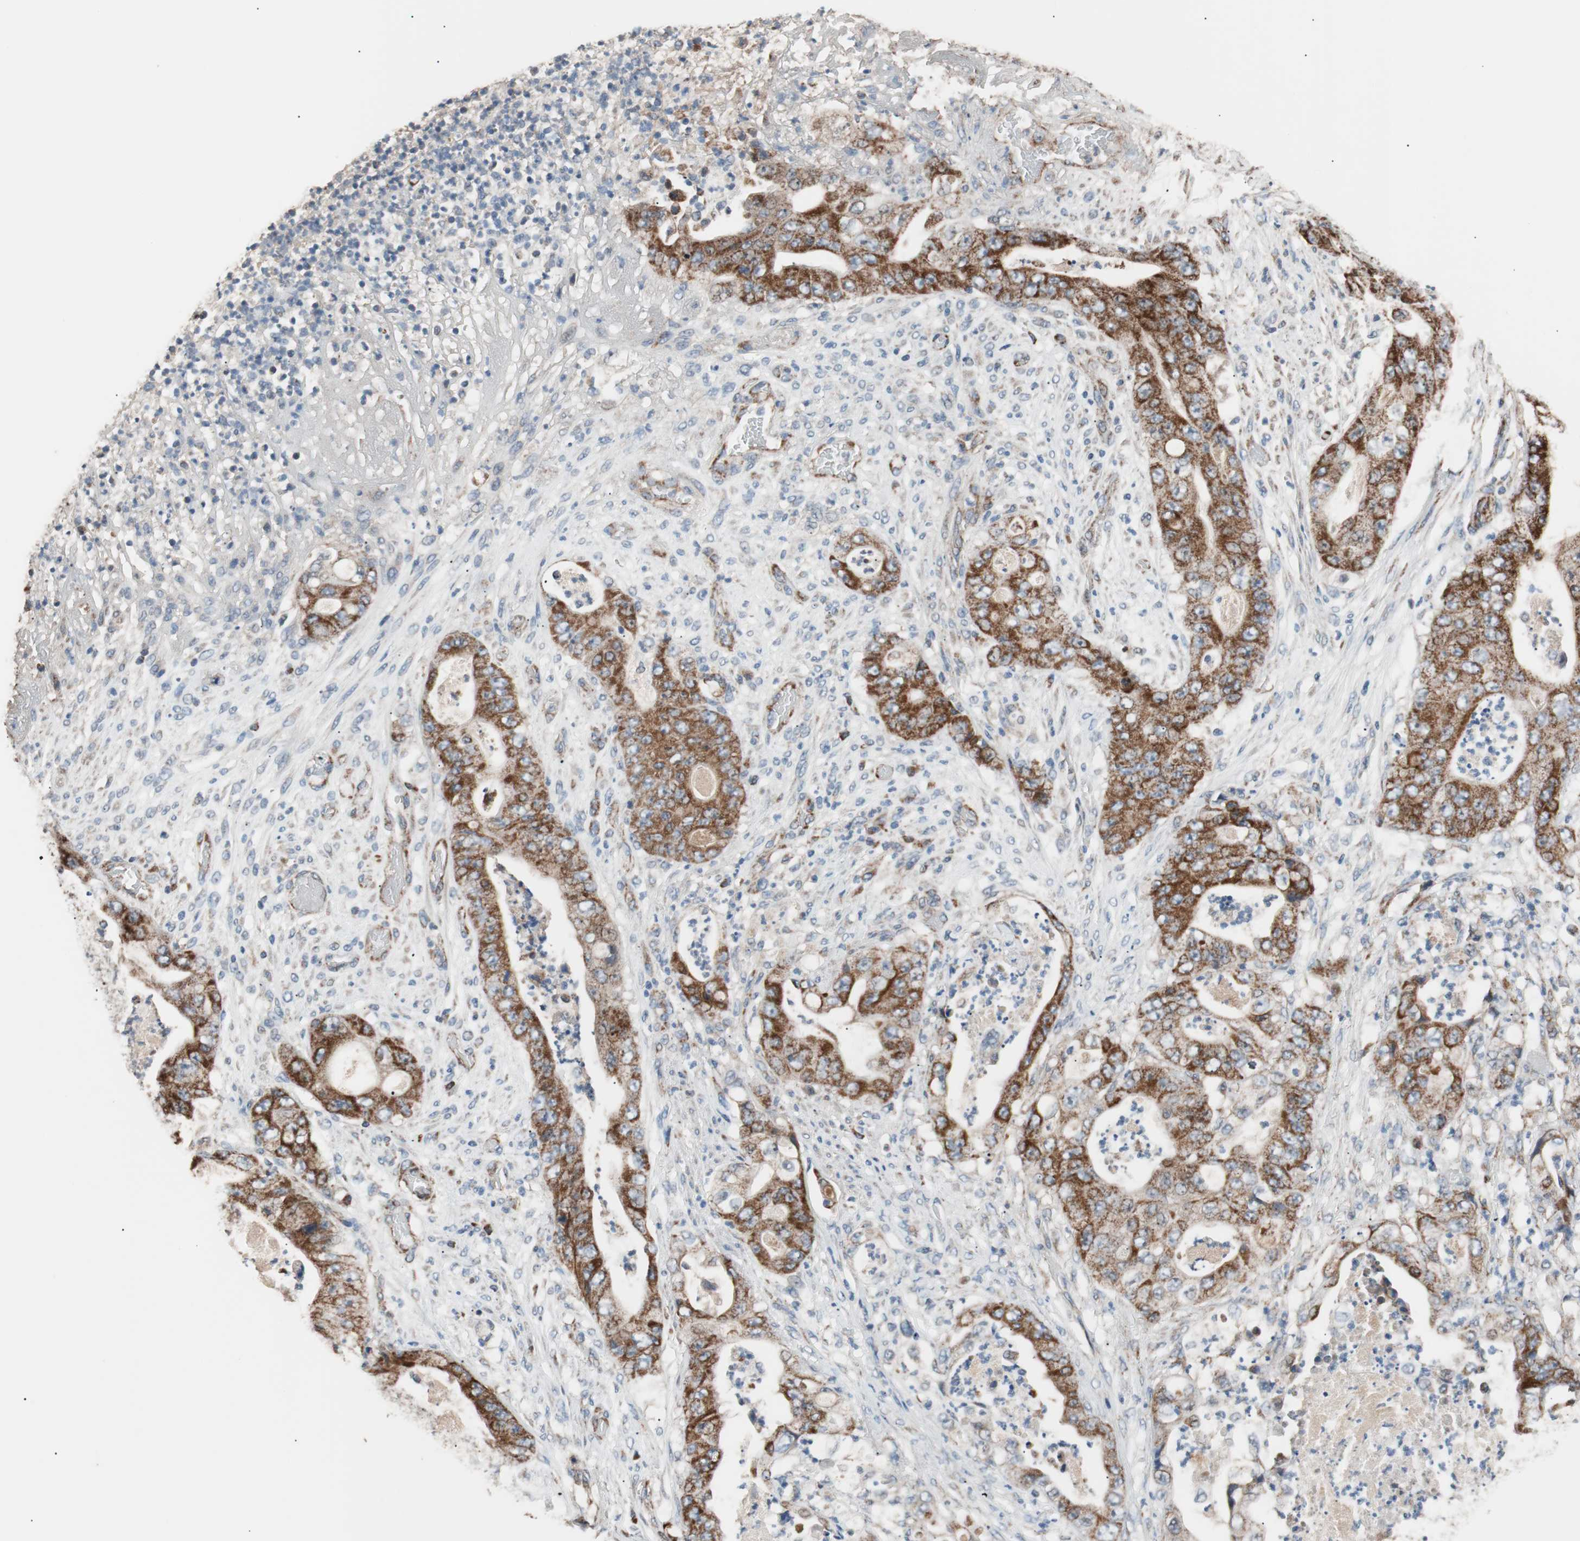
{"staining": {"intensity": "strong", "quantity": ">75%", "location": "cytoplasmic/membranous"}, "tissue": "stomach cancer", "cell_type": "Tumor cells", "image_type": "cancer", "snomed": [{"axis": "morphology", "description": "Adenocarcinoma, NOS"}, {"axis": "topography", "description": "Stomach"}], "caption": "Brown immunohistochemical staining in stomach cancer demonstrates strong cytoplasmic/membranous expression in about >75% of tumor cells.", "gene": "PITRM1", "patient": {"sex": "female", "age": 73}}